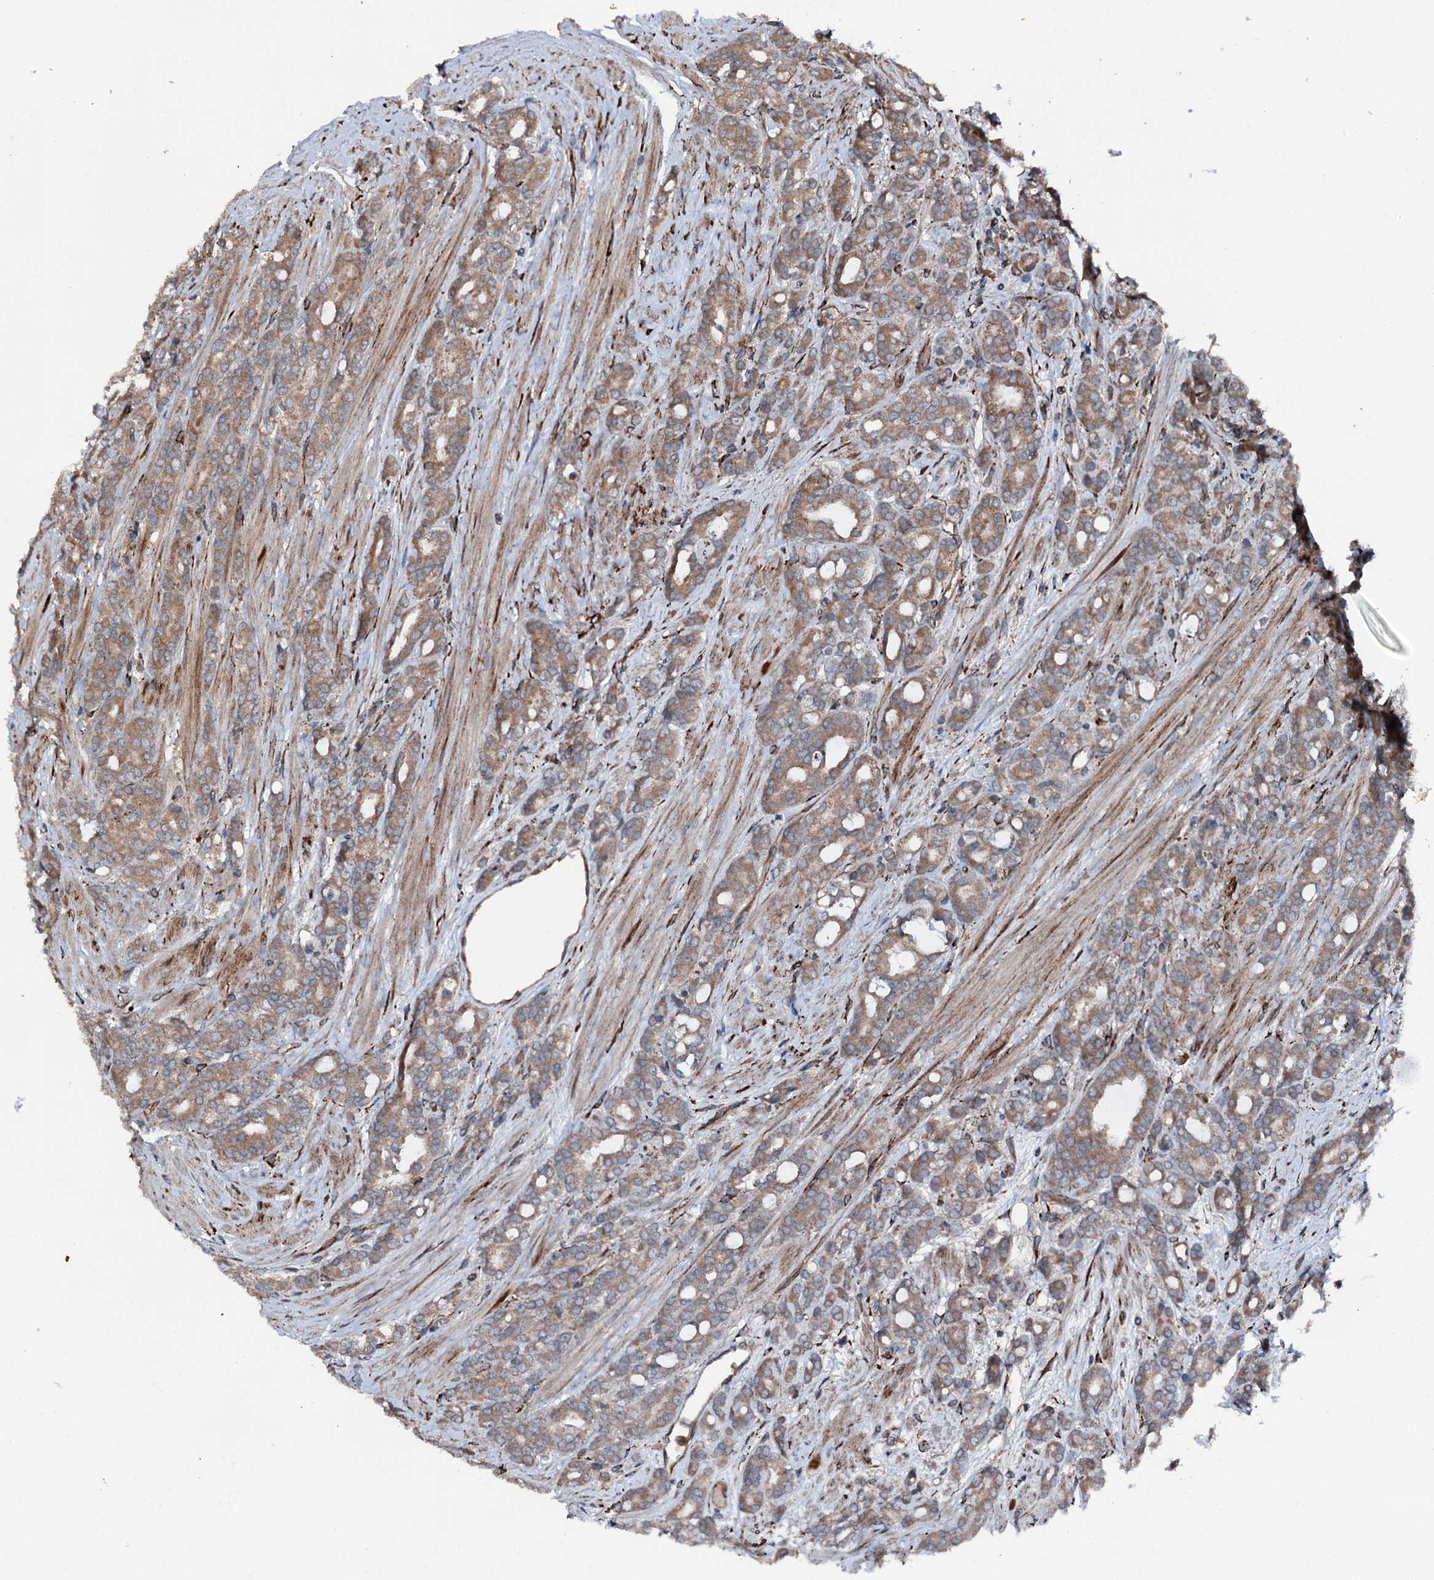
{"staining": {"intensity": "moderate", "quantity": ">75%", "location": "cytoplasmic/membranous"}, "tissue": "prostate cancer", "cell_type": "Tumor cells", "image_type": "cancer", "snomed": [{"axis": "morphology", "description": "Adenocarcinoma, High grade"}, {"axis": "topography", "description": "Prostate"}], "caption": "Approximately >75% of tumor cells in prostate cancer exhibit moderate cytoplasmic/membranous protein expression as visualized by brown immunohistochemical staining.", "gene": "DDIAS", "patient": {"sex": "male", "age": 62}}